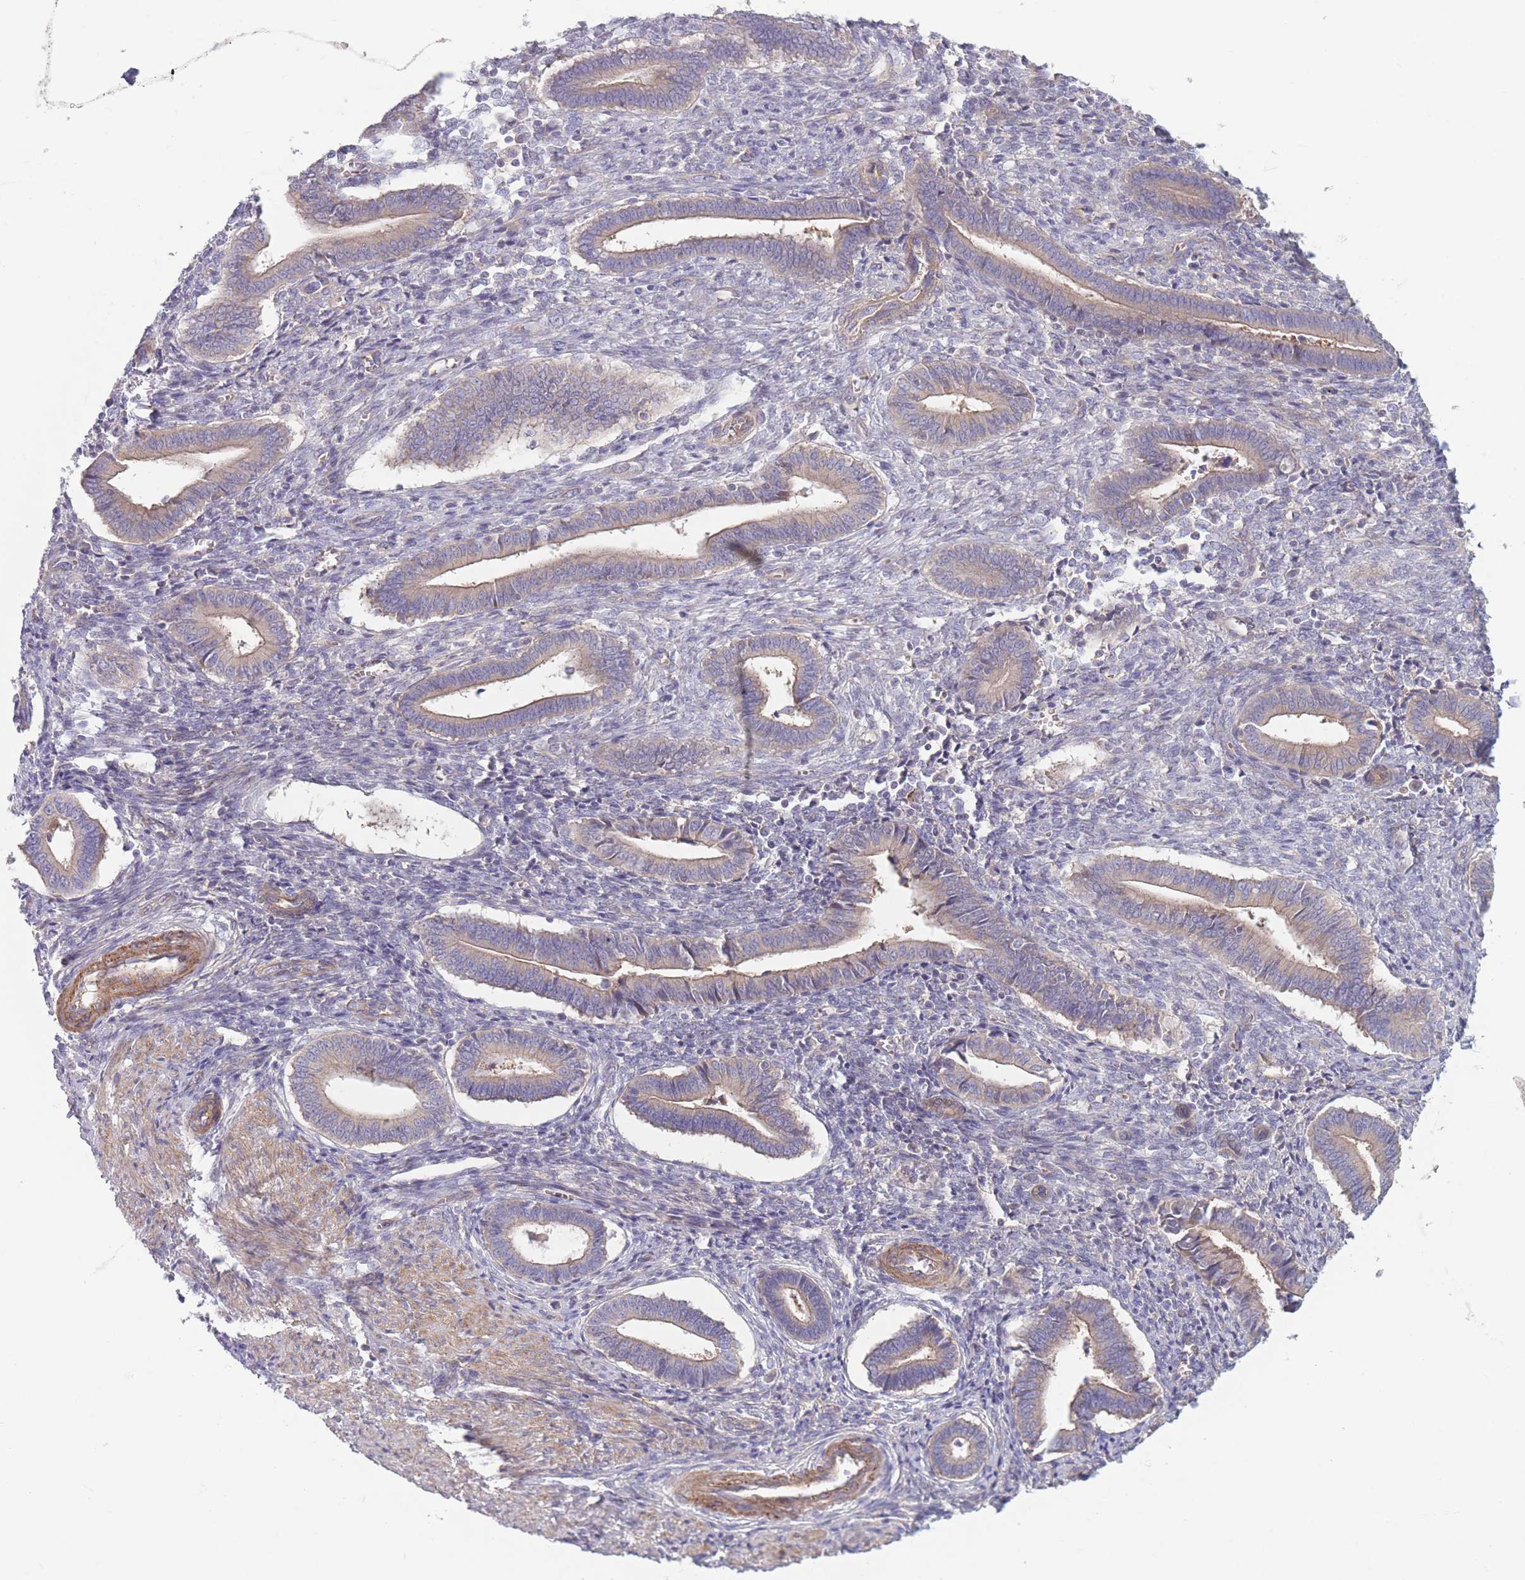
{"staining": {"intensity": "negative", "quantity": "none", "location": "none"}, "tissue": "endometrium", "cell_type": "Cells in endometrial stroma", "image_type": "normal", "snomed": [{"axis": "morphology", "description": "Normal tissue, NOS"}, {"axis": "topography", "description": "Other"}, {"axis": "topography", "description": "Endometrium"}], "caption": "Benign endometrium was stained to show a protein in brown. There is no significant expression in cells in endometrial stroma.", "gene": "PNPLA5", "patient": {"sex": "female", "age": 44}}